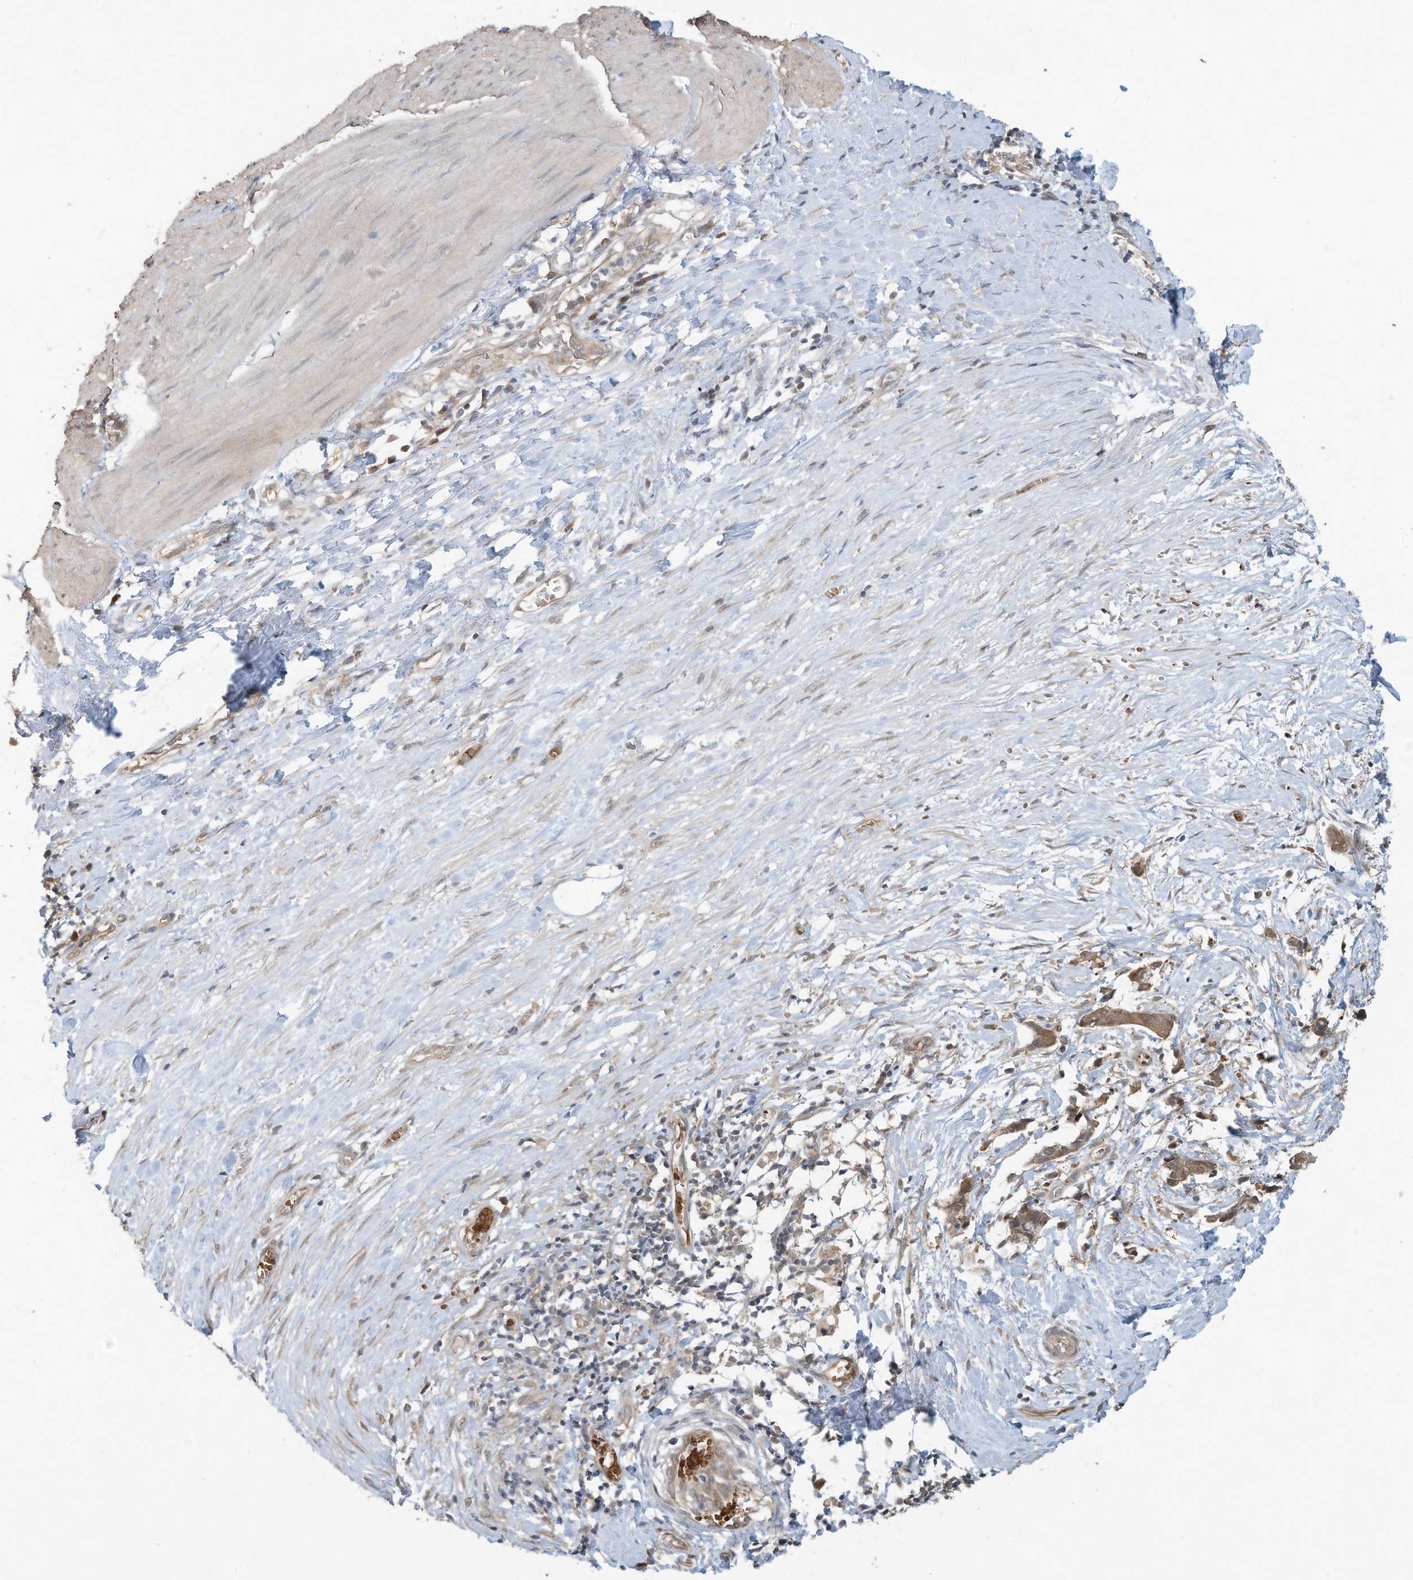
{"staining": {"intensity": "weak", "quantity": "<25%", "location": "cytoplasmic/membranous"}, "tissue": "smooth muscle", "cell_type": "Smooth muscle cells", "image_type": "normal", "snomed": [{"axis": "morphology", "description": "Normal tissue, NOS"}, {"axis": "morphology", "description": "Adenocarcinoma, NOS"}, {"axis": "topography", "description": "Colon"}, {"axis": "topography", "description": "Peripheral nerve tissue"}], "caption": "Immunohistochemistry photomicrograph of normal smooth muscle stained for a protein (brown), which reveals no positivity in smooth muscle cells.", "gene": "ERI2", "patient": {"sex": "male", "age": 14}}